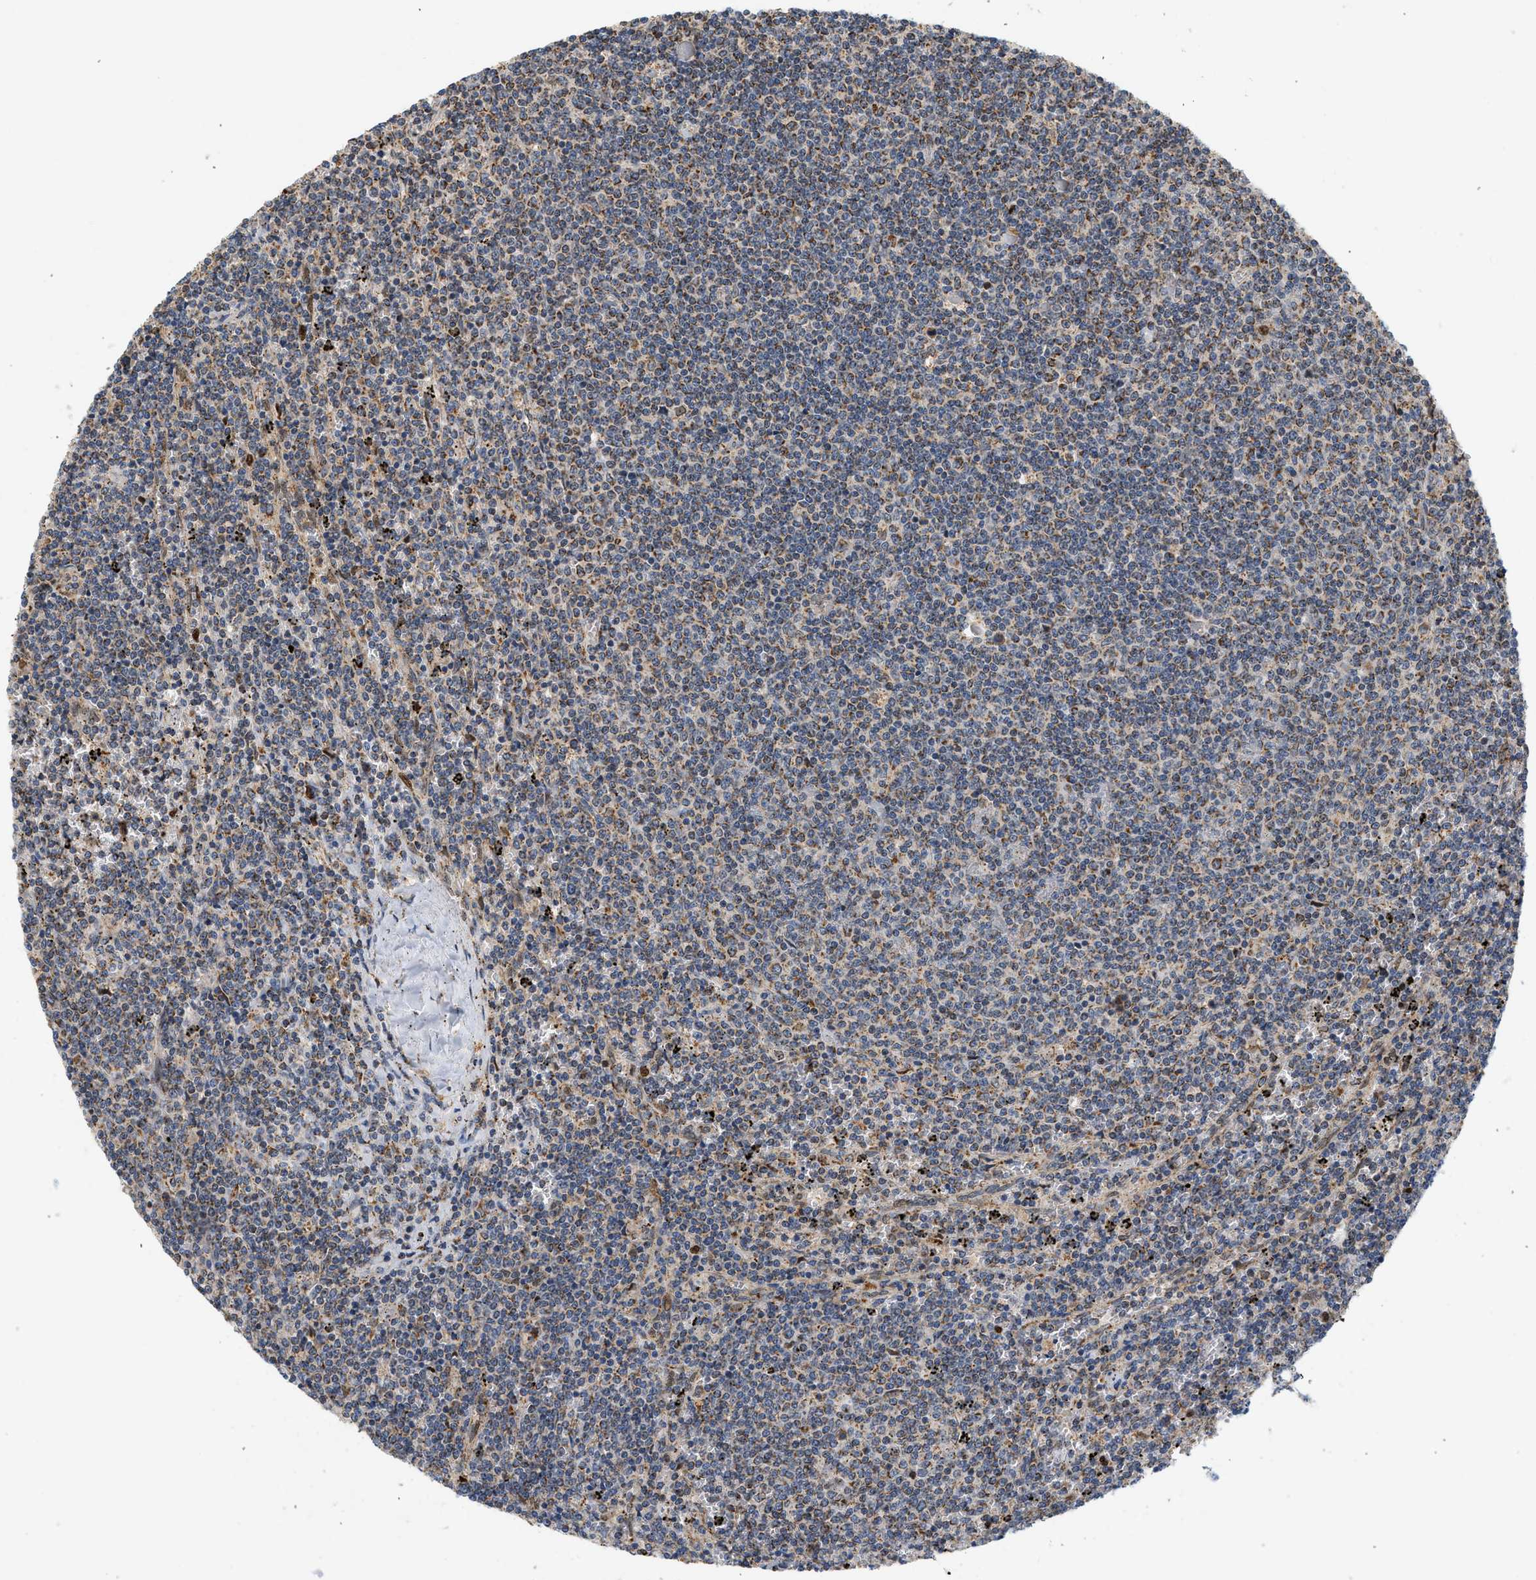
{"staining": {"intensity": "weak", "quantity": ">75%", "location": "cytoplasmic/membranous"}, "tissue": "lymphoma", "cell_type": "Tumor cells", "image_type": "cancer", "snomed": [{"axis": "morphology", "description": "Malignant lymphoma, non-Hodgkin's type, Low grade"}, {"axis": "topography", "description": "Spleen"}], "caption": "The micrograph demonstrates immunohistochemical staining of lymphoma. There is weak cytoplasmic/membranous positivity is identified in about >75% of tumor cells.", "gene": "MCU", "patient": {"sex": "female", "age": 50}}